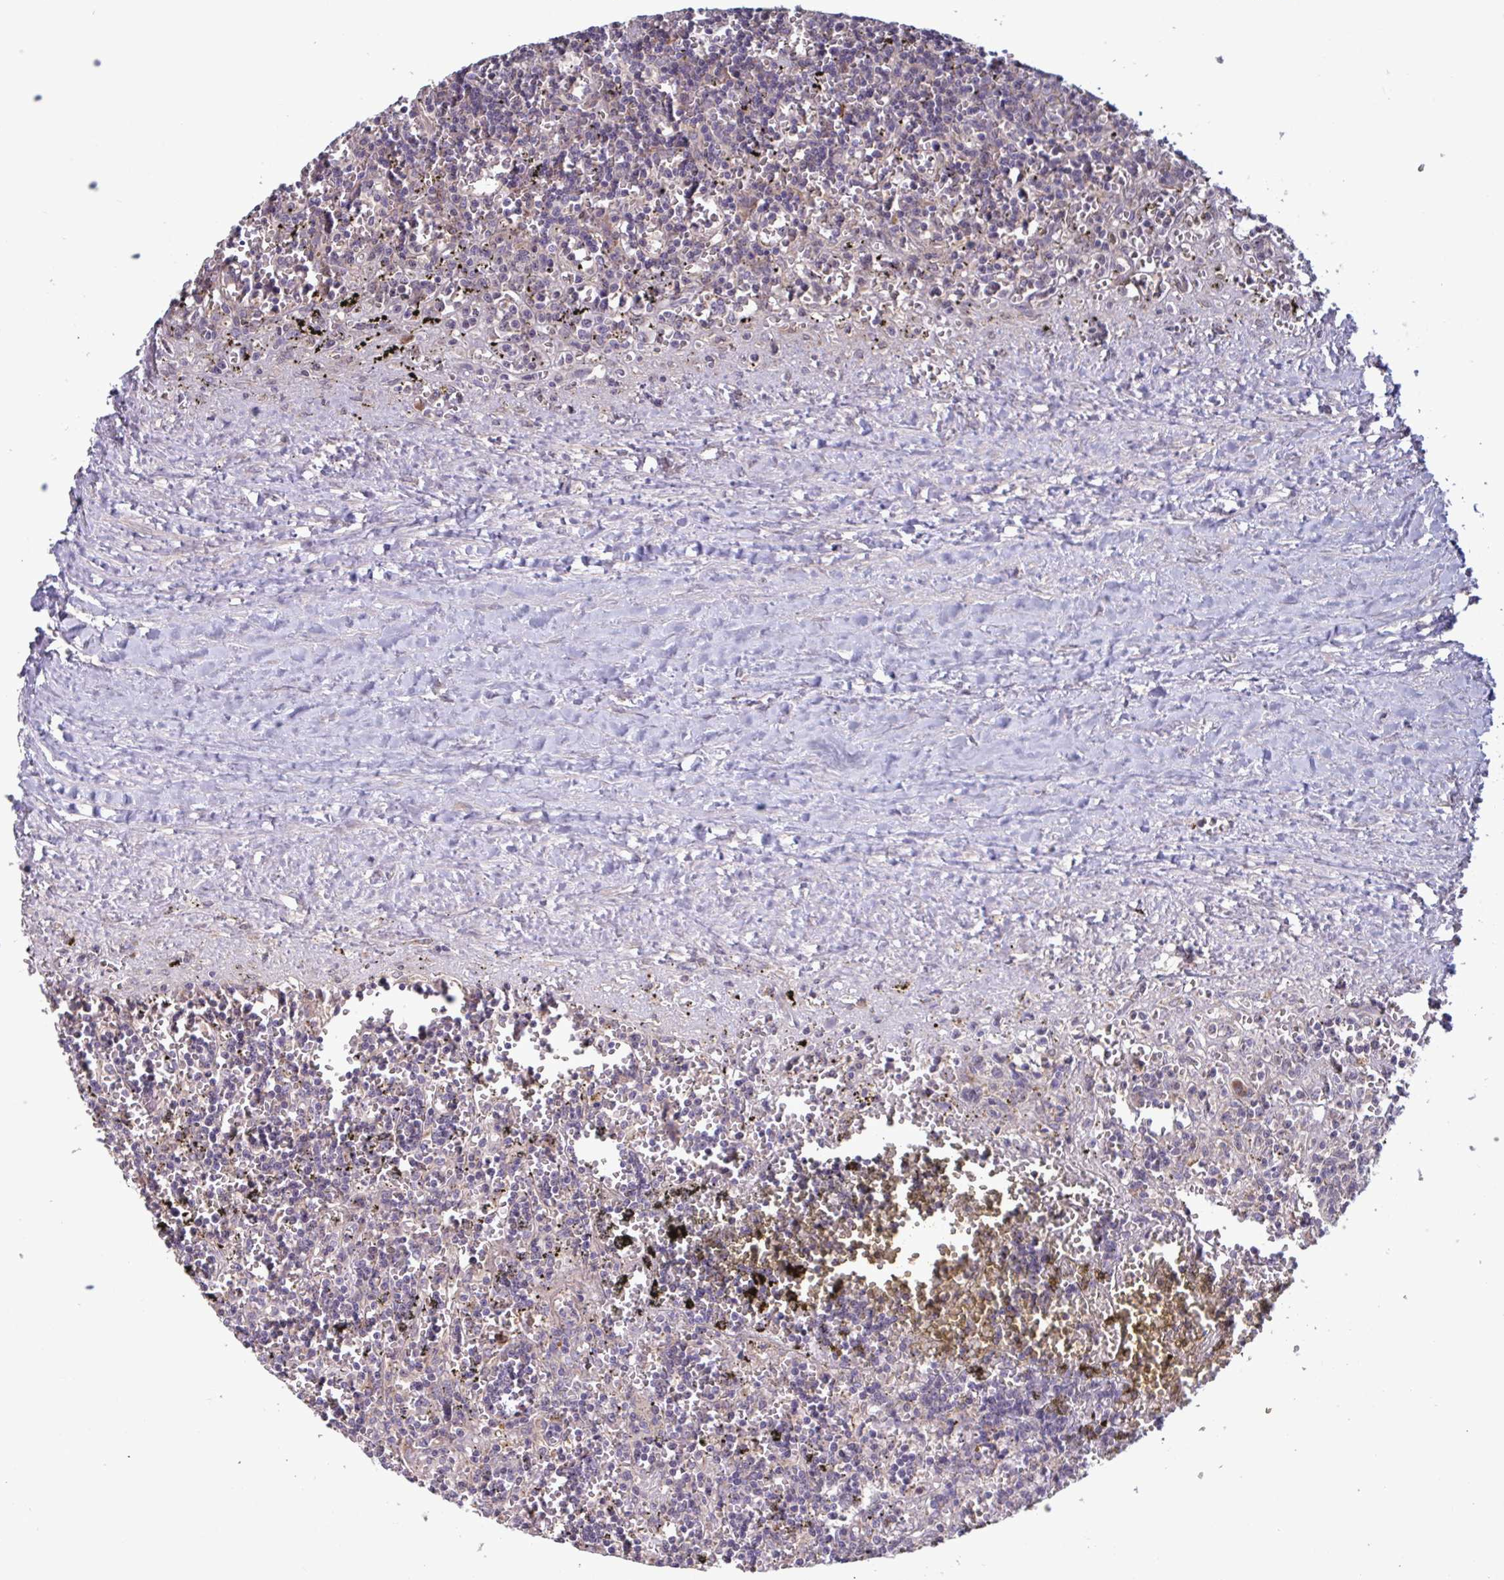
{"staining": {"intensity": "negative", "quantity": "none", "location": "none"}, "tissue": "lymphoma", "cell_type": "Tumor cells", "image_type": "cancer", "snomed": [{"axis": "morphology", "description": "Malignant lymphoma, non-Hodgkin's type, Low grade"}, {"axis": "topography", "description": "Spleen"}], "caption": "This is an immunohistochemistry (IHC) image of human lymphoma. There is no staining in tumor cells.", "gene": "CD1E", "patient": {"sex": "male", "age": 60}}